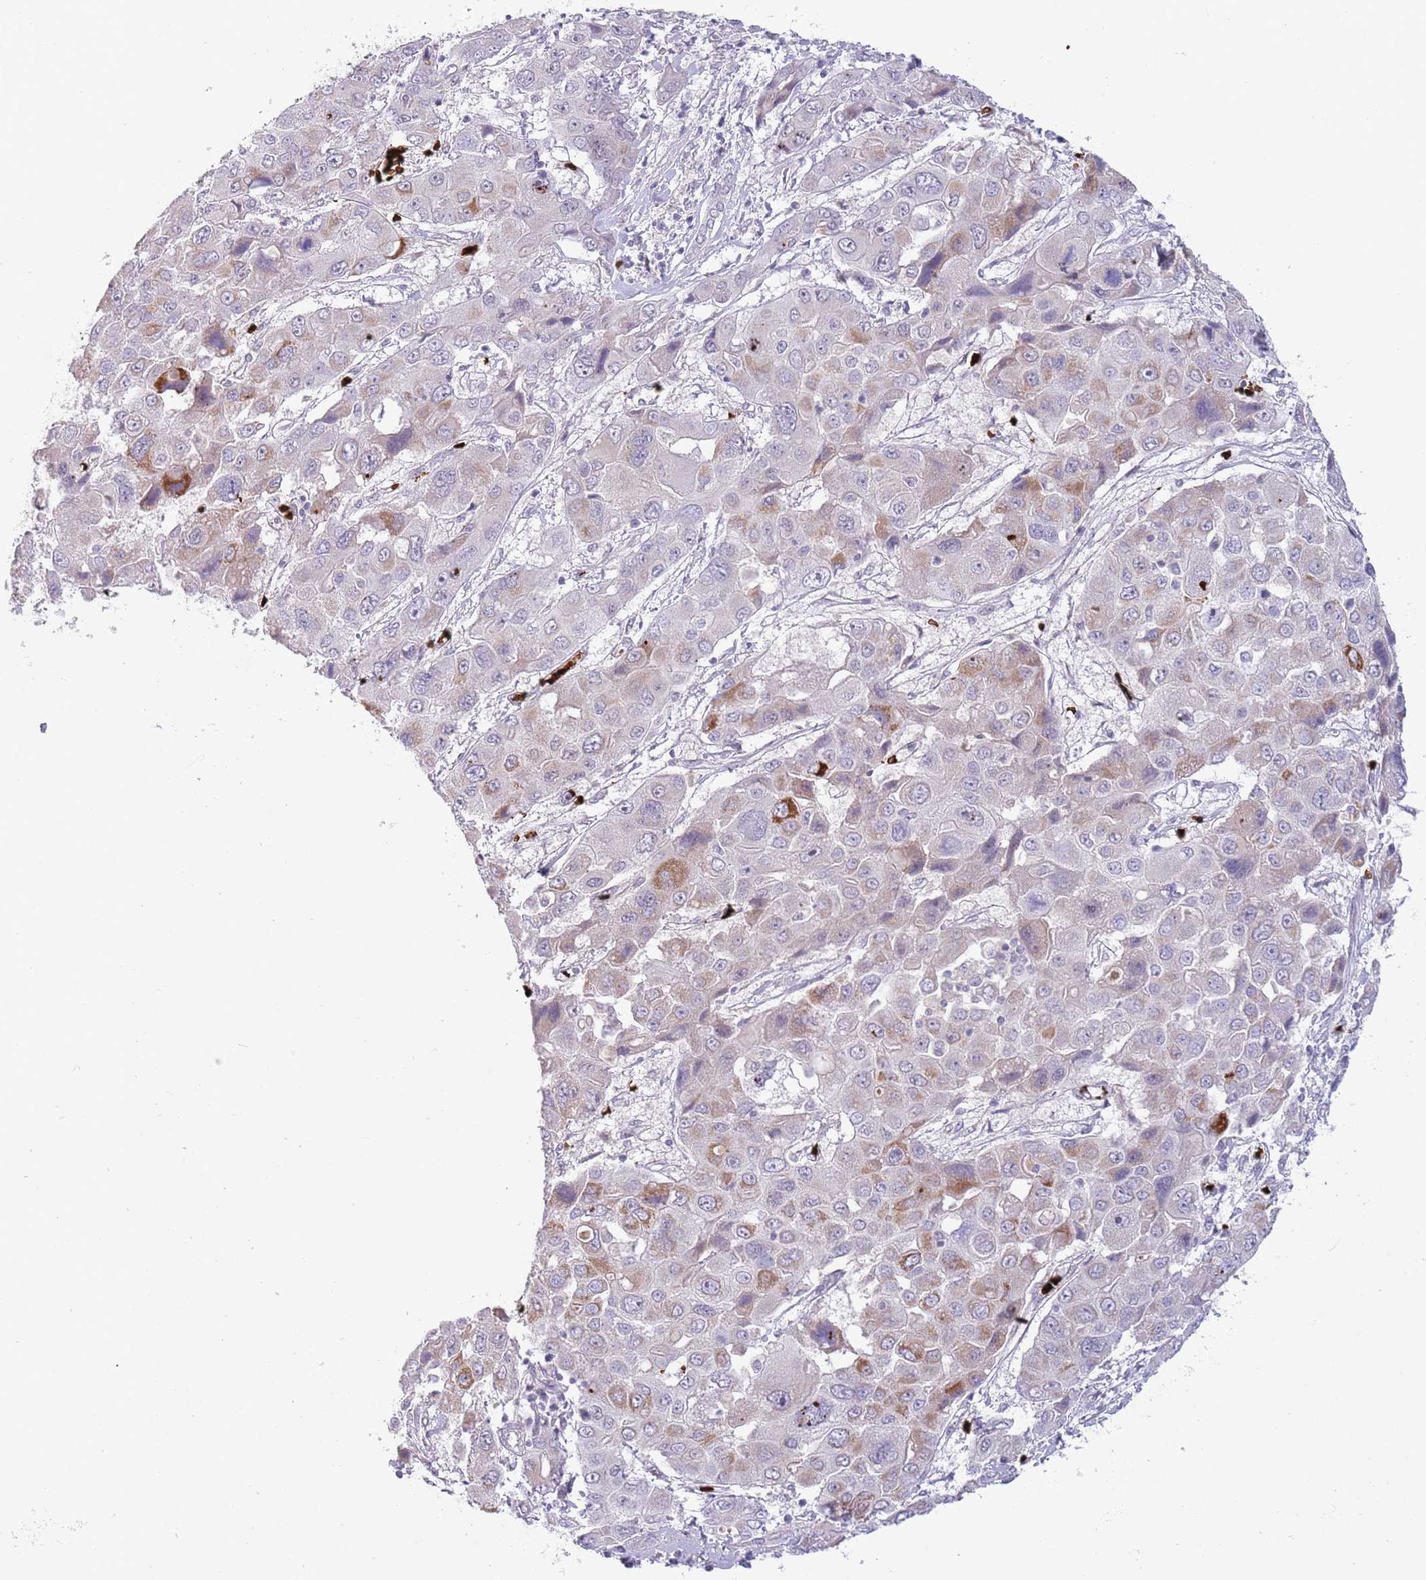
{"staining": {"intensity": "moderate", "quantity": "<25%", "location": "cytoplasmic/membranous"}, "tissue": "liver cancer", "cell_type": "Tumor cells", "image_type": "cancer", "snomed": [{"axis": "morphology", "description": "Cholangiocarcinoma"}, {"axis": "topography", "description": "Liver"}], "caption": "This is a photomicrograph of immunohistochemistry staining of liver cancer, which shows moderate positivity in the cytoplasmic/membranous of tumor cells.", "gene": "LYPD6B", "patient": {"sex": "male", "age": 67}}